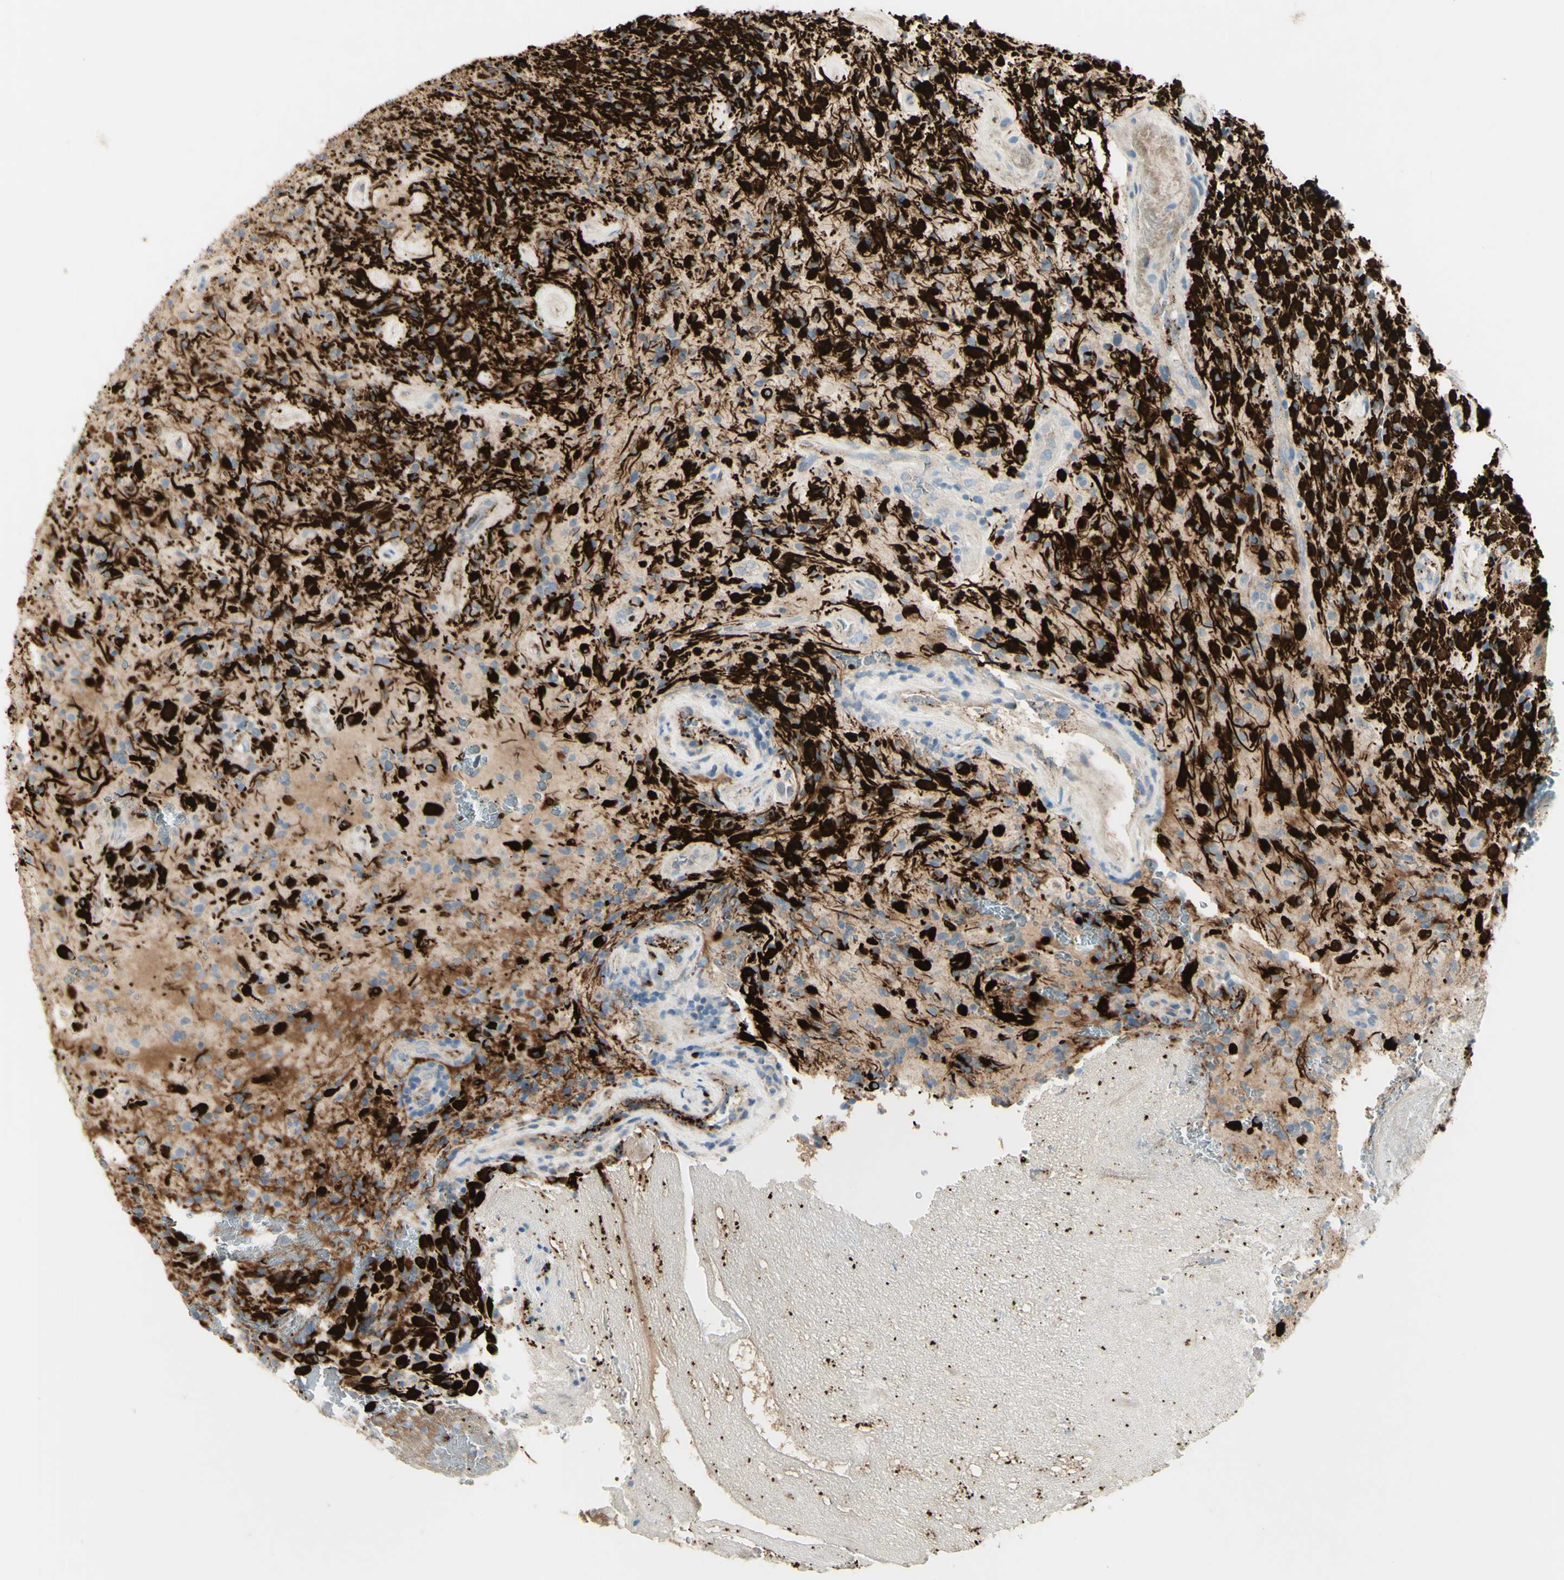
{"staining": {"intensity": "negative", "quantity": "none", "location": "none"}, "tissue": "glioma", "cell_type": "Tumor cells", "image_type": "cancer", "snomed": [{"axis": "morphology", "description": "Glioma, malignant, High grade"}, {"axis": "topography", "description": "Brain"}], "caption": "The histopathology image displays no significant staining in tumor cells of glioma.", "gene": "GAN", "patient": {"sex": "male", "age": 71}}